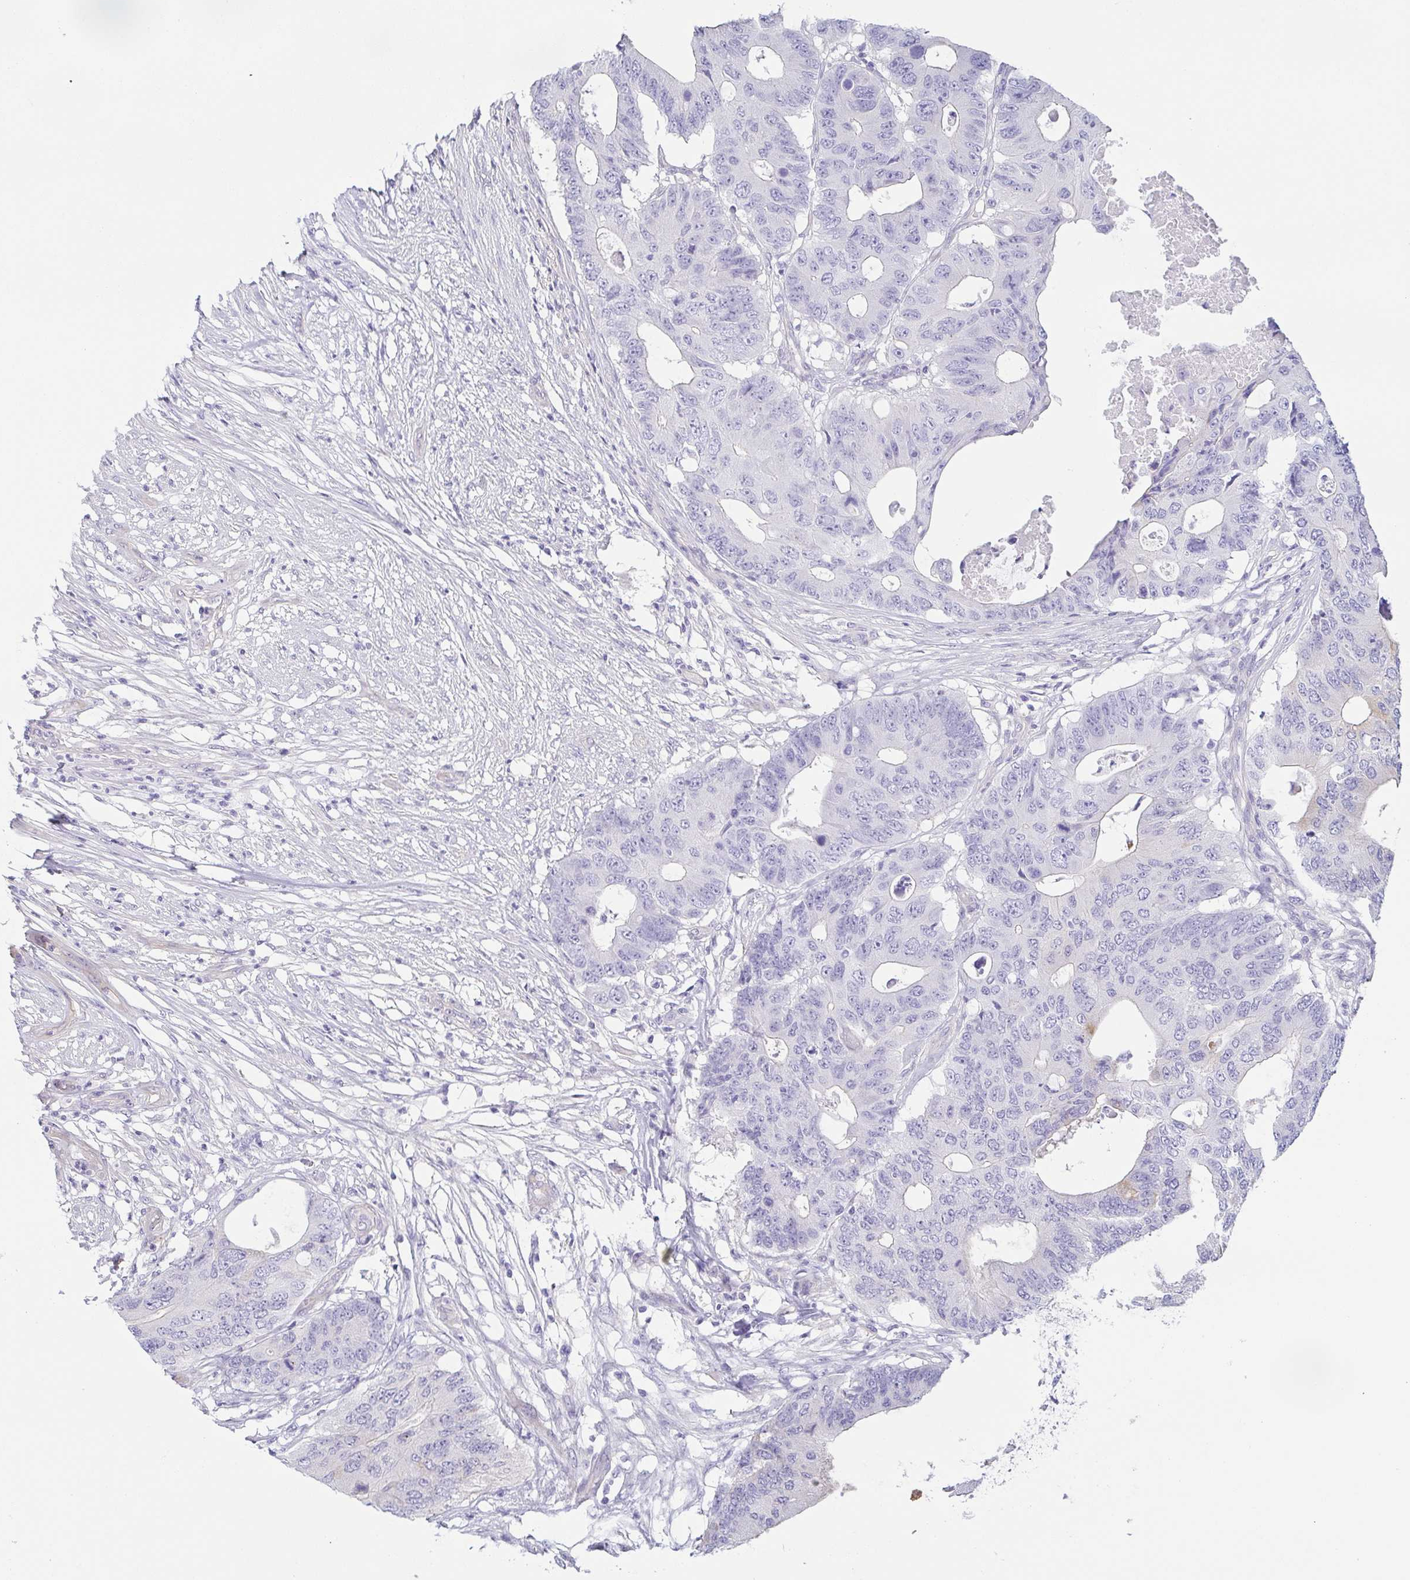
{"staining": {"intensity": "moderate", "quantity": "<25%", "location": "cytoplasmic/membranous"}, "tissue": "colorectal cancer", "cell_type": "Tumor cells", "image_type": "cancer", "snomed": [{"axis": "morphology", "description": "Adenocarcinoma, NOS"}, {"axis": "topography", "description": "Colon"}], "caption": "Moderate cytoplasmic/membranous expression is seen in approximately <25% of tumor cells in adenocarcinoma (colorectal).", "gene": "PRR4", "patient": {"sex": "male", "age": 71}}